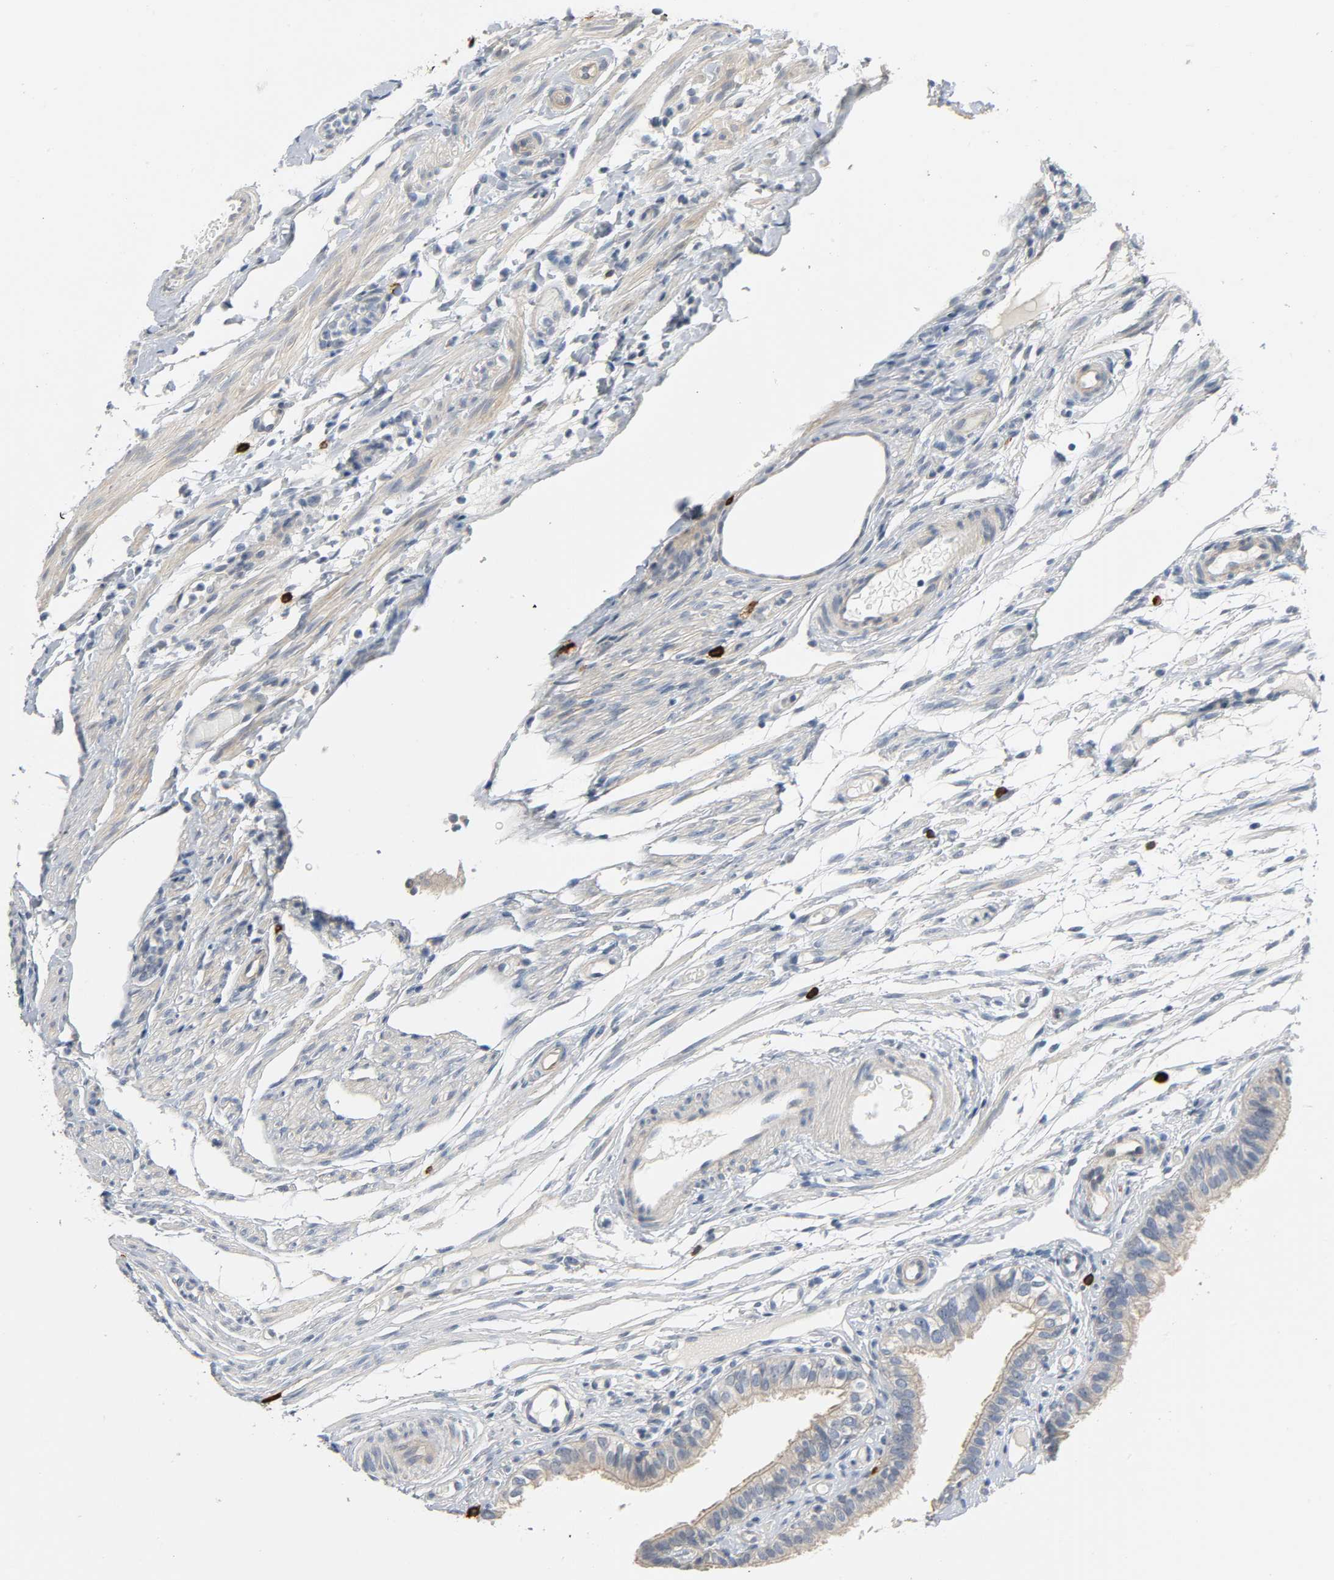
{"staining": {"intensity": "strong", "quantity": "<25%", "location": "cytoplasmic/membranous"}, "tissue": "fallopian tube", "cell_type": "Glandular cells", "image_type": "normal", "snomed": [{"axis": "morphology", "description": "Normal tissue, NOS"}, {"axis": "morphology", "description": "Dermoid, NOS"}, {"axis": "topography", "description": "Fallopian tube"}], "caption": "A brown stain highlights strong cytoplasmic/membranous staining of a protein in glandular cells of normal fallopian tube. (DAB = brown stain, brightfield microscopy at high magnification).", "gene": "LIMCH1", "patient": {"sex": "female", "age": 33}}